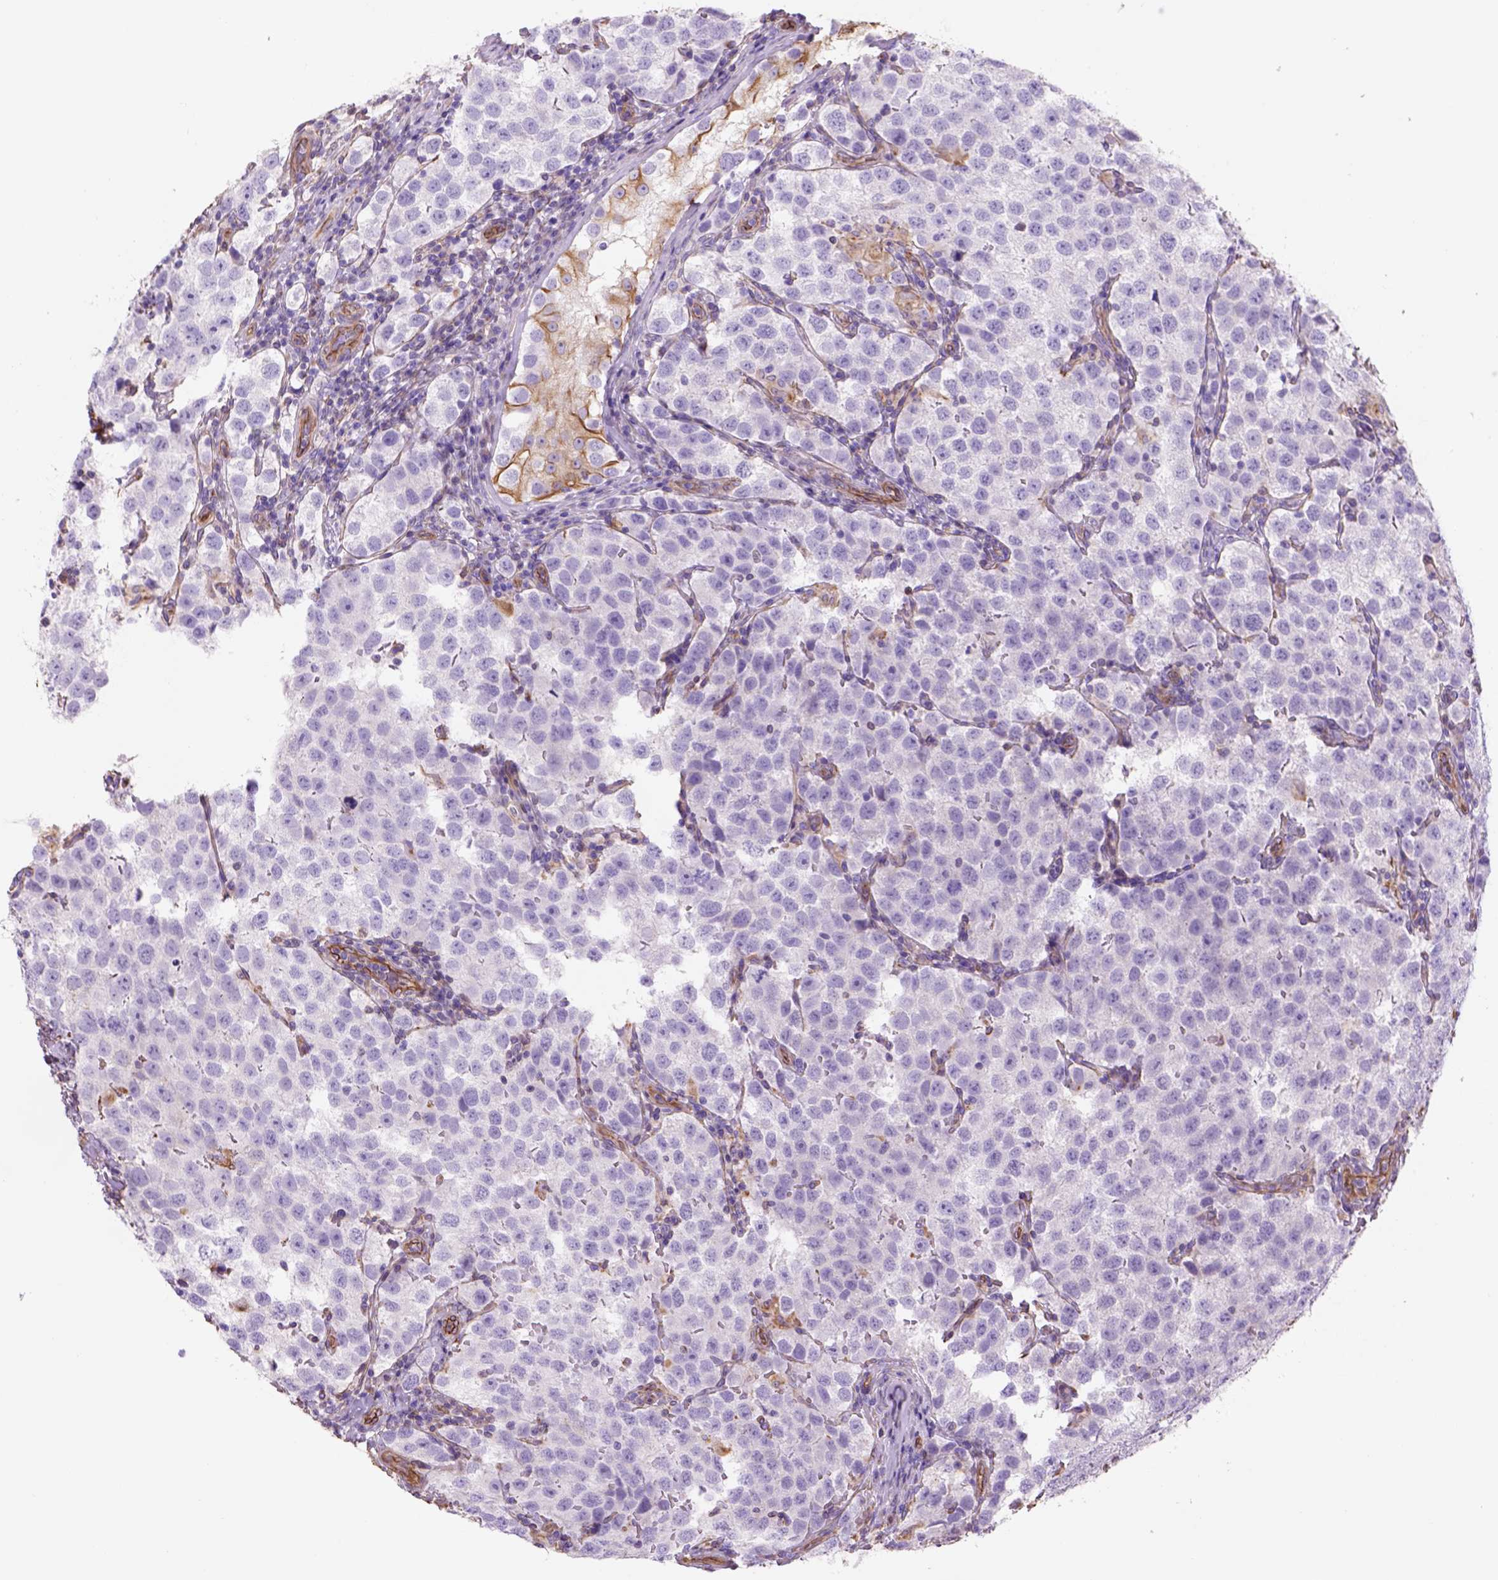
{"staining": {"intensity": "negative", "quantity": "none", "location": "none"}, "tissue": "testis cancer", "cell_type": "Tumor cells", "image_type": "cancer", "snomed": [{"axis": "morphology", "description": "Seminoma, NOS"}, {"axis": "topography", "description": "Testis"}], "caption": "The histopathology image shows no significant positivity in tumor cells of testis cancer.", "gene": "ZZZ3", "patient": {"sex": "male", "age": 37}}